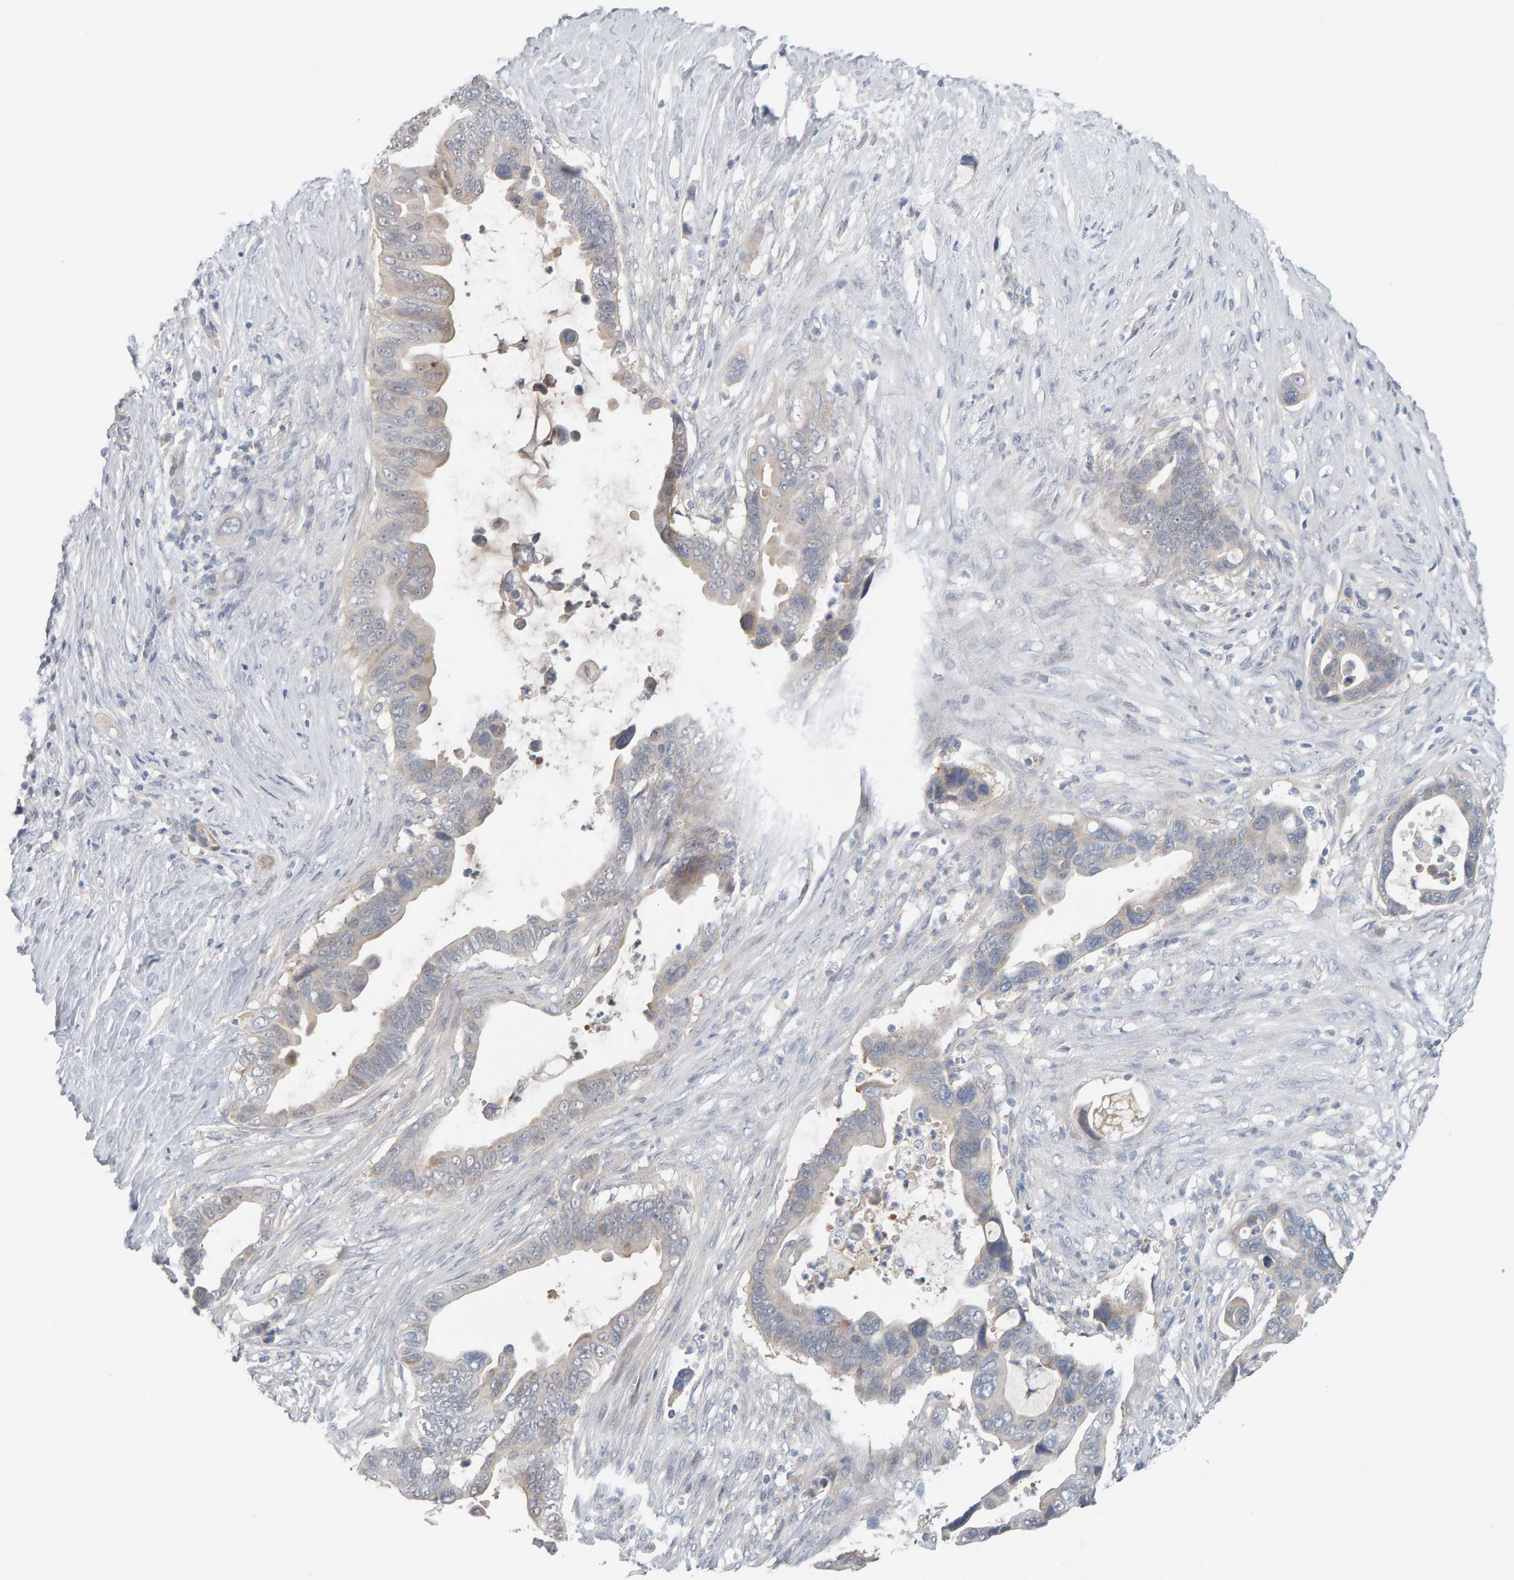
{"staining": {"intensity": "negative", "quantity": "none", "location": "none"}, "tissue": "pancreatic cancer", "cell_type": "Tumor cells", "image_type": "cancer", "snomed": [{"axis": "morphology", "description": "Adenocarcinoma, NOS"}, {"axis": "topography", "description": "Pancreas"}], "caption": "A photomicrograph of pancreatic adenocarcinoma stained for a protein demonstrates no brown staining in tumor cells.", "gene": "GFUS", "patient": {"sex": "female", "age": 72}}